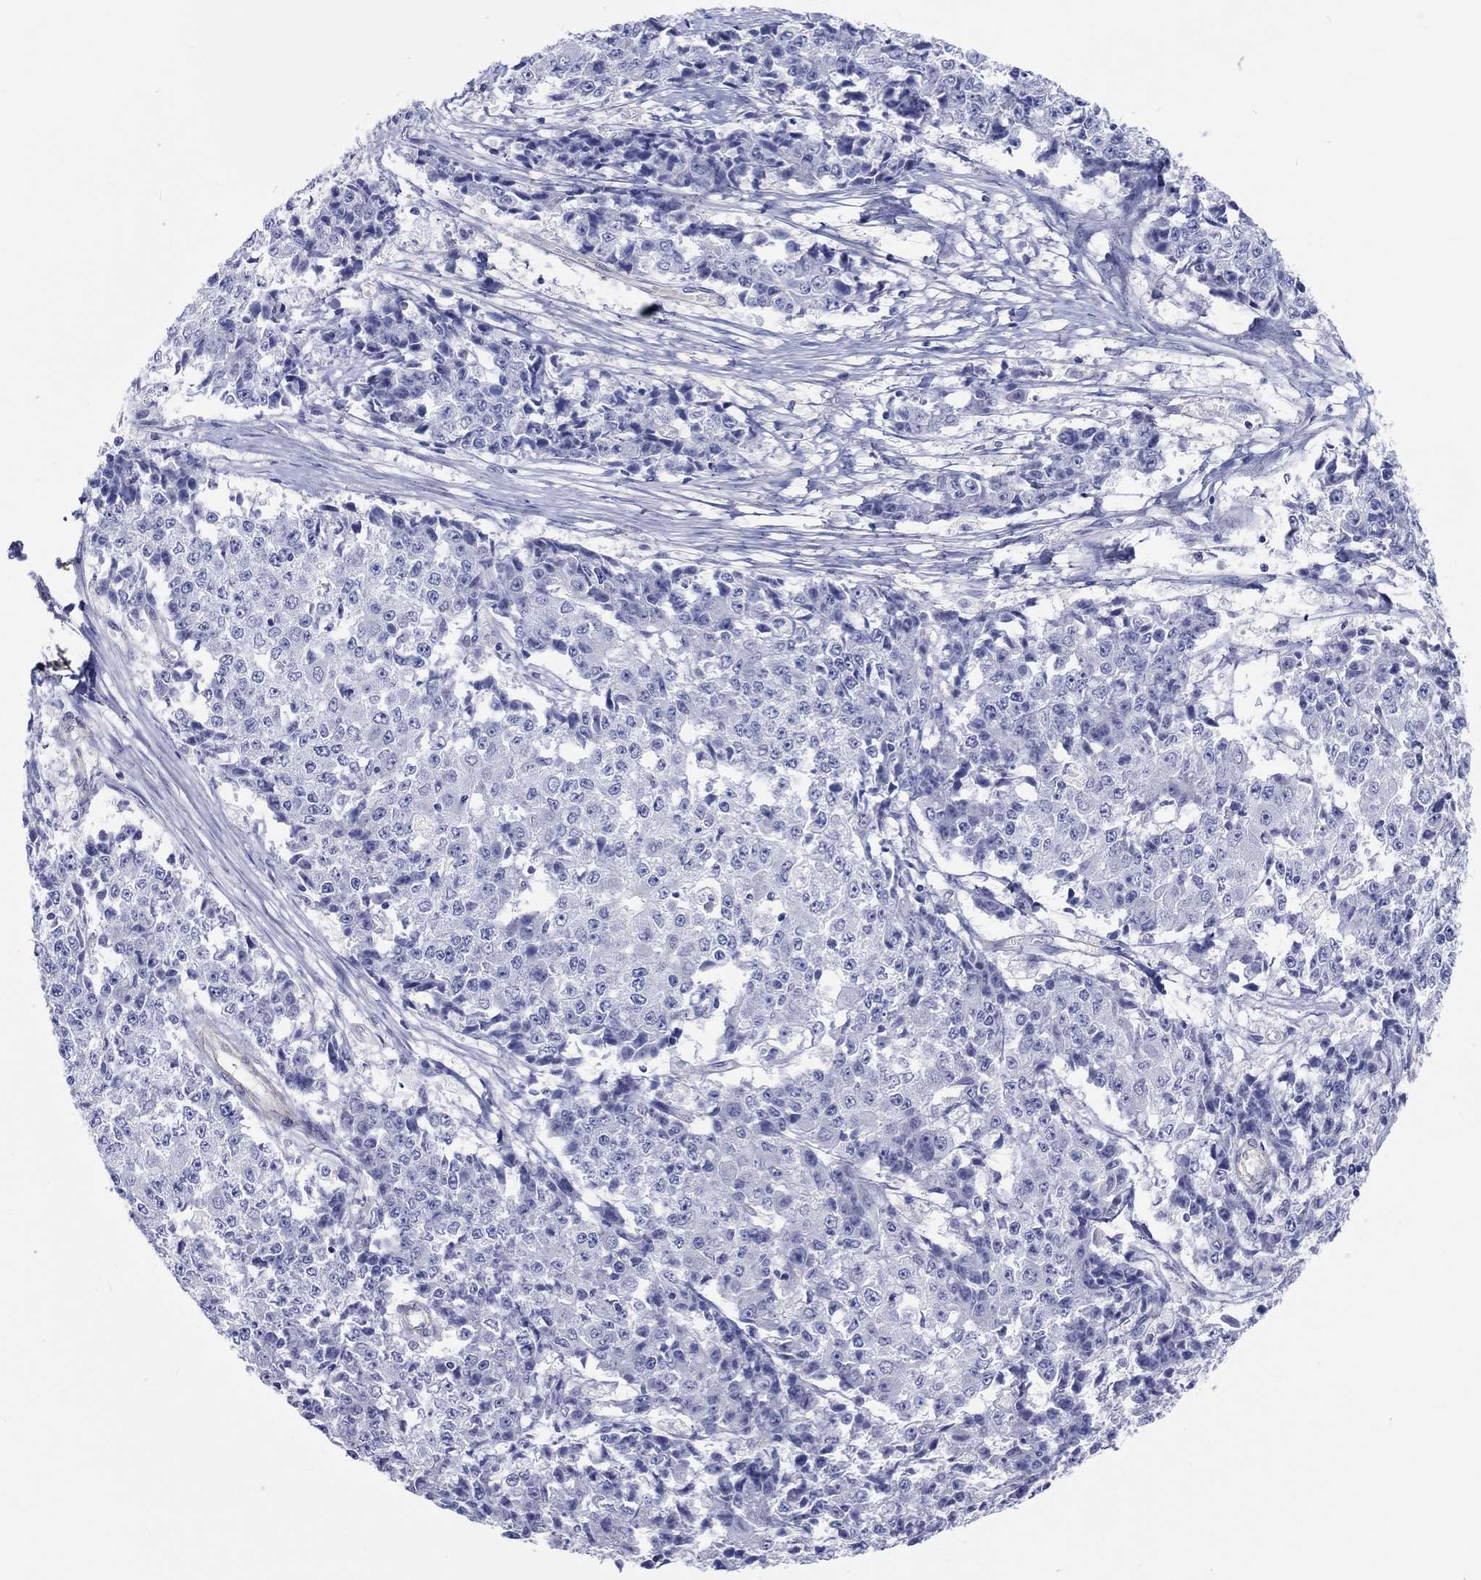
{"staining": {"intensity": "negative", "quantity": "none", "location": "none"}, "tissue": "ovarian cancer", "cell_type": "Tumor cells", "image_type": "cancer", "snomed": [{"axis": "morphology", "description": "Carcinoma, endometroid"}, {"axis": "topography", "description": "Ovary"}], "caption": "Immunohistochemistry (IHC) micrograph of human ovarian endometroid carcinoma stained for a protein (brown), which displays no staining in tumor cells.", "gene": "CDY2B", "patient": {"sex": "female", "age": 42}}